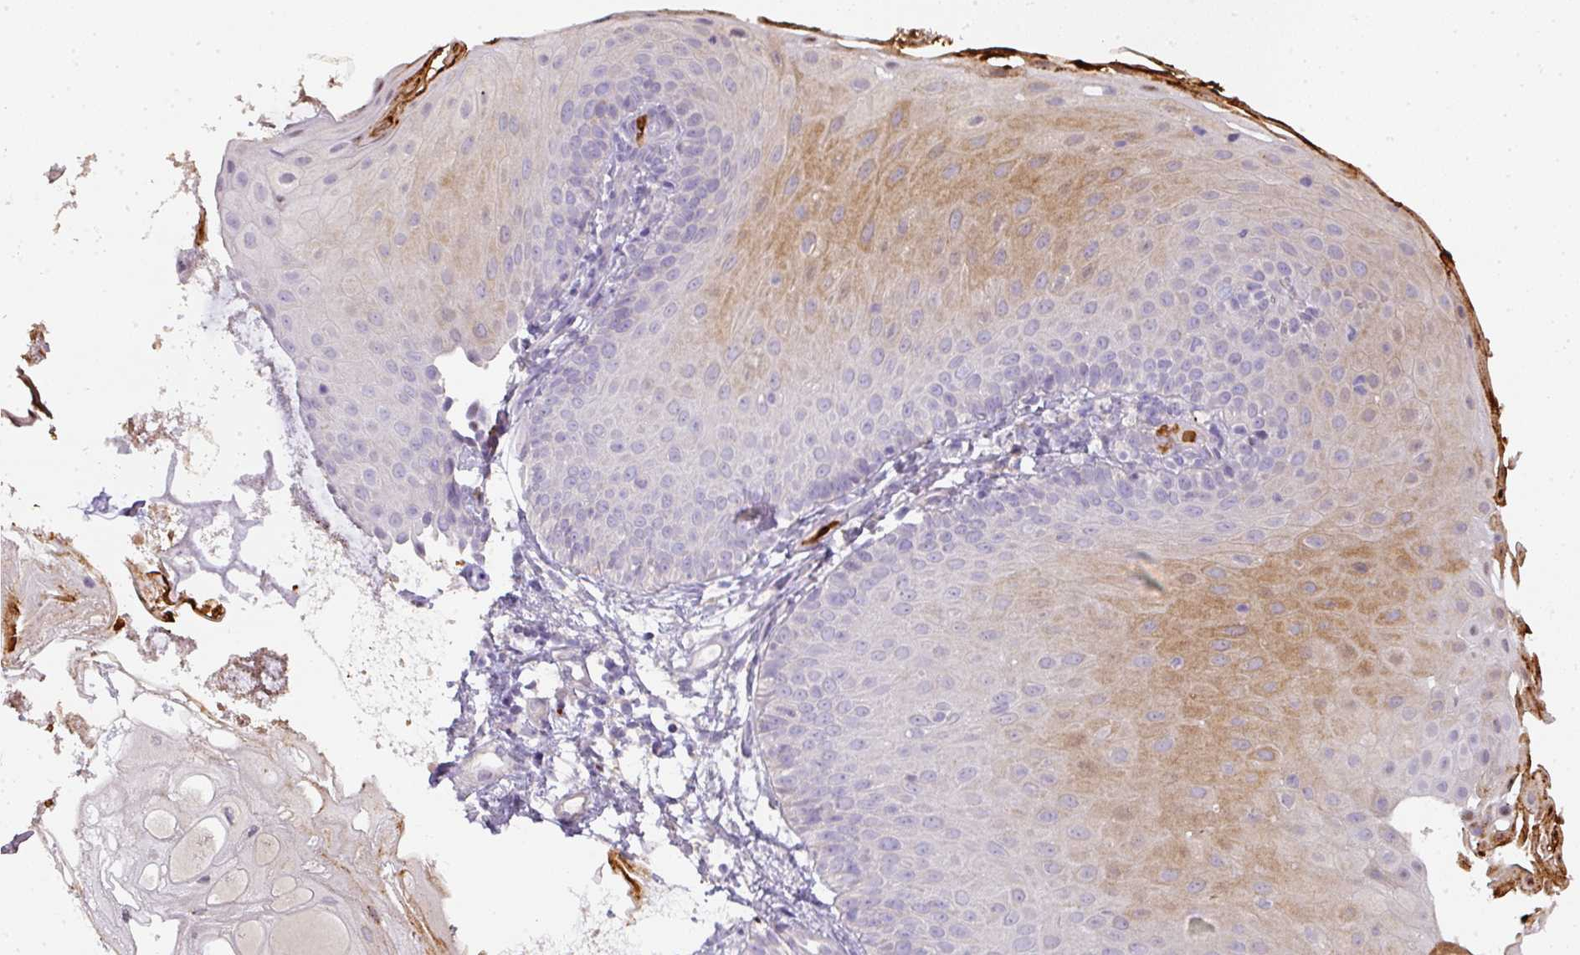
{"staining": {"intensity": "moderate", "quantity": "<25%", "location": "cytoplasmic/membranous"}, "tissue": "skin", "cell_type": "Epidermal cells", "image_type": "normal", "snomed": [{"axis": "morphology", "description": "Normal tissue, NOS"}, {"axis": "topography", "description": "Anal"}], "caption": "A brown stain labels moderate cytoplasmic/membranous positivity of a protein in epidermal cells of benign human skin.", "gene": "HHEX", "patient": {"sex": "male", "age": 80}}